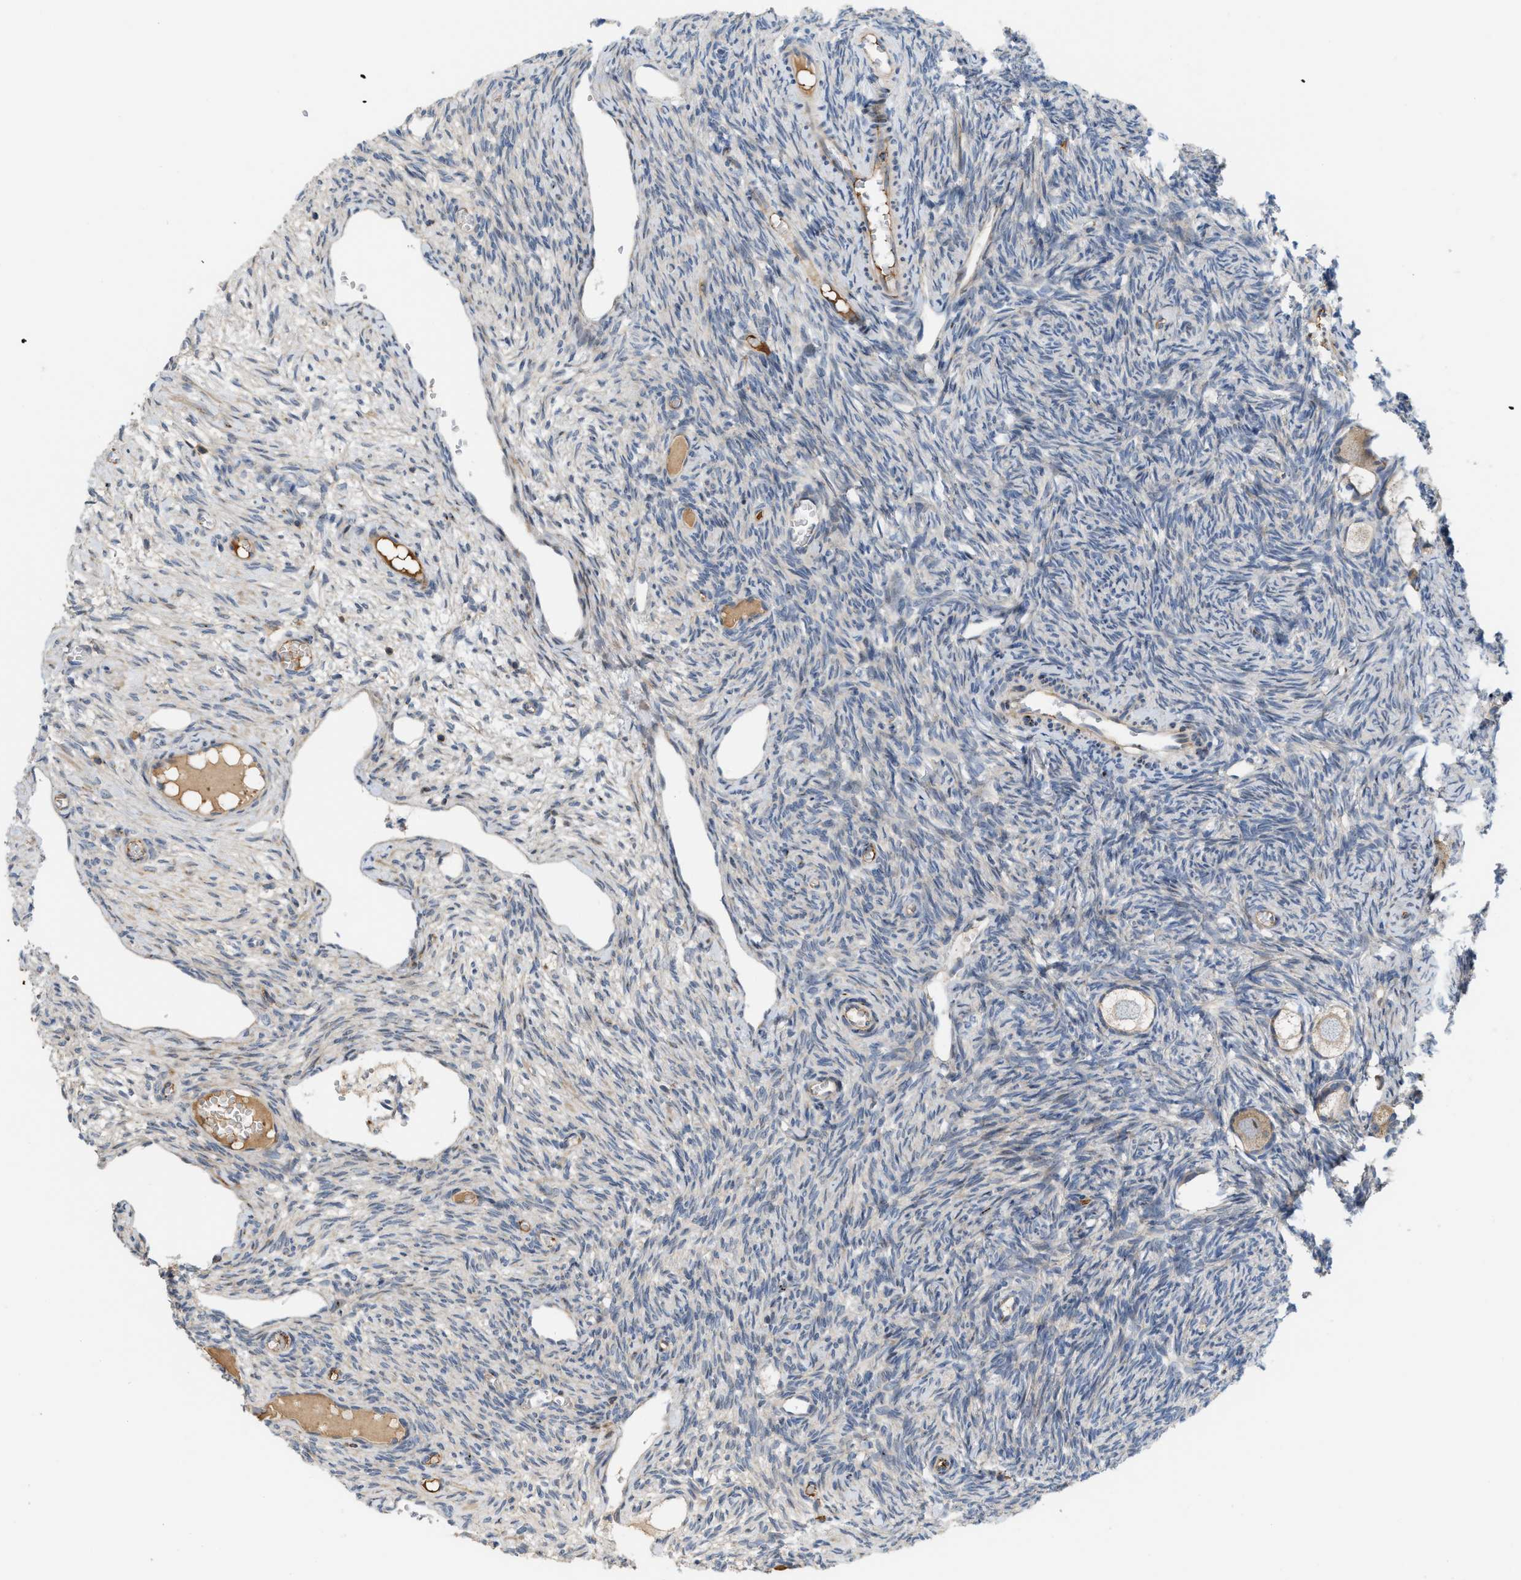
{"staining": {"intensity": "weak", "quantity": "<25%", "location": "cytoplasmic/membranous"}, "tissue": "ovary", "cell_type": "Follicle cells", "image_type": "normal", "snomed": [{"axis": "morphology", "description": "Normal tissue, NOS"}, {"axis": "topography", "description": "Ovary"}], "caption": "The photomicrograph reveals no significant staining in follicle cells of ovary.", "gene": "DIPK1A", "patient": {"sex": "female", "age": 27}}